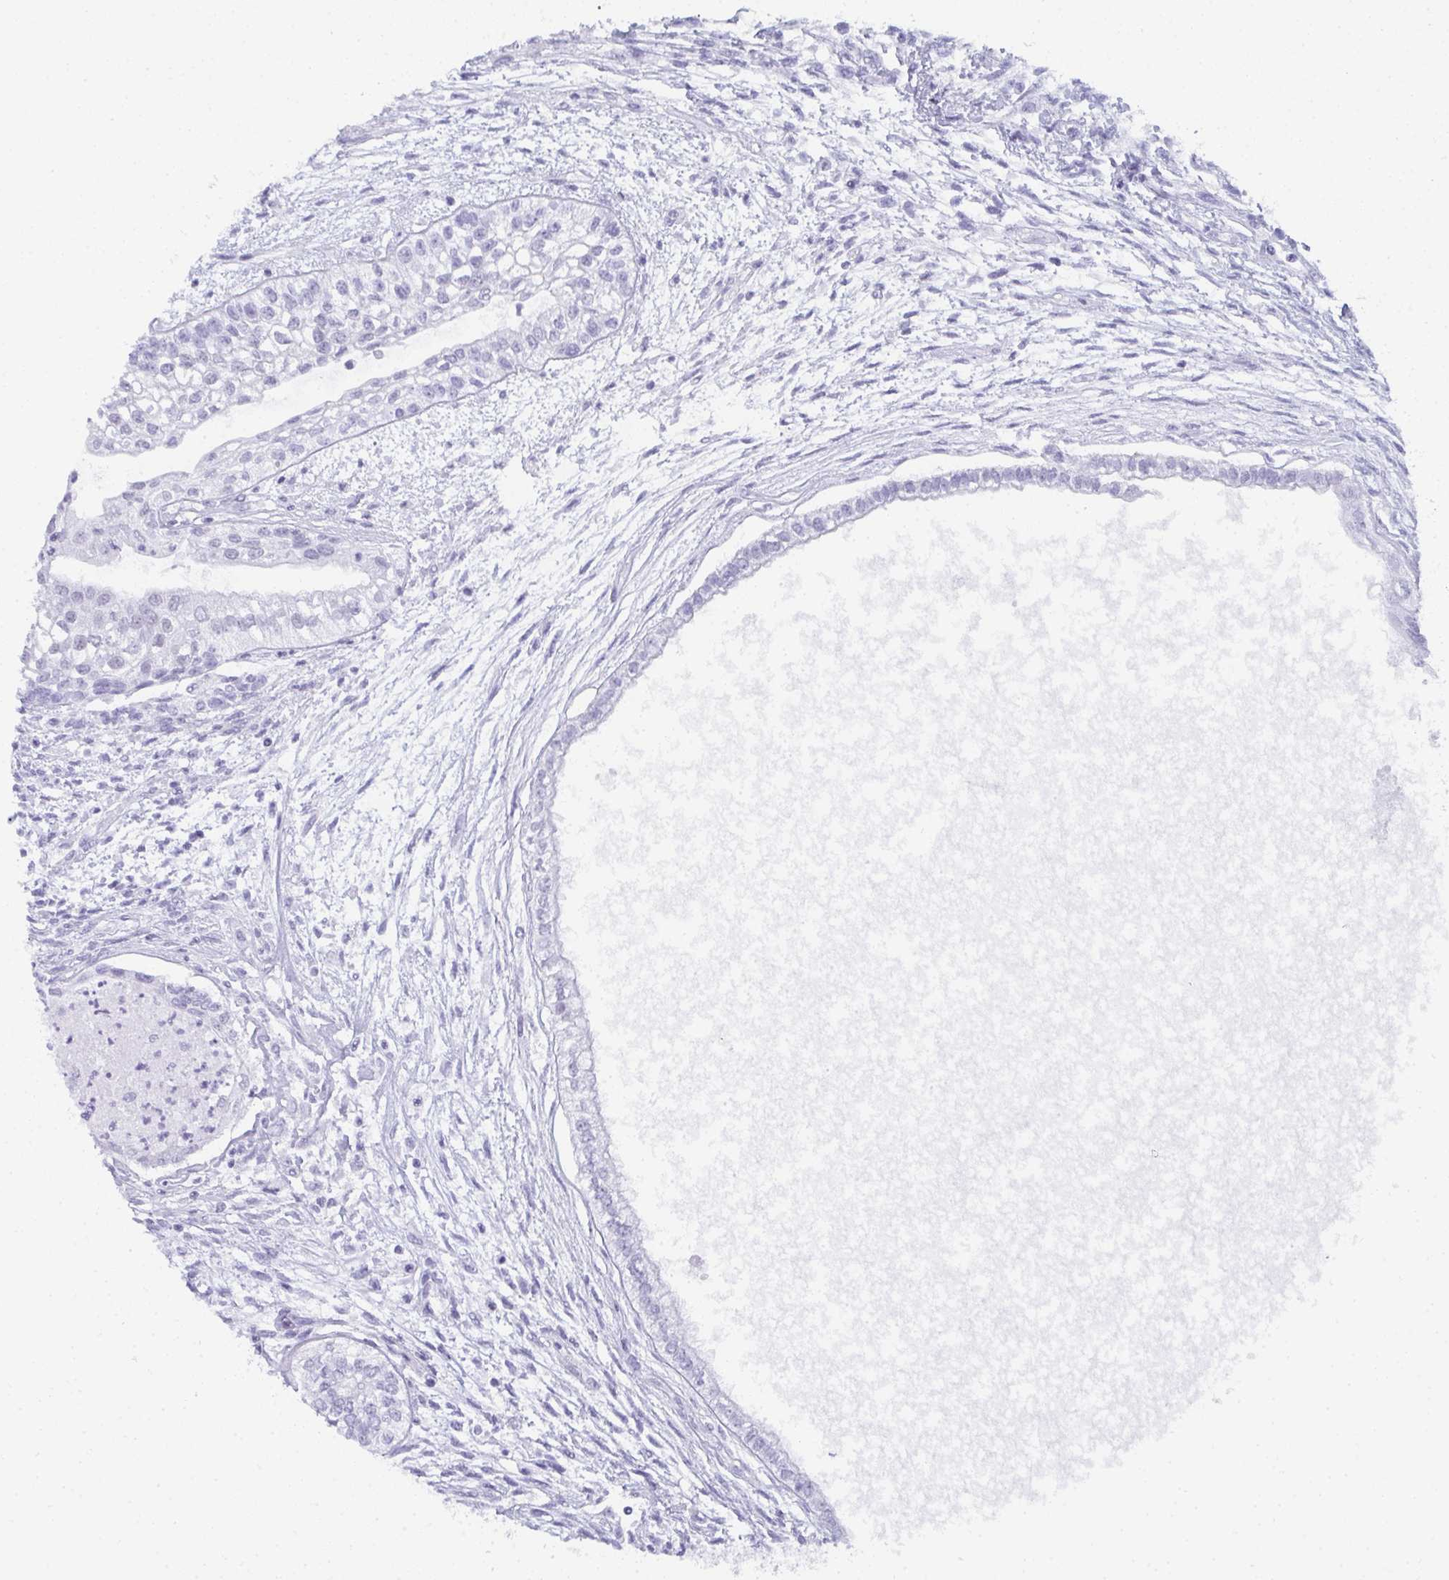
{"staining": {"intensity": "negative", "quantity": "none", "location": "none"}, "tissue": "testis cancer", "cell_type": "Tumor cells", "image_type": "cancer", "snomed": [{"axis": "morphology", "description": "Carcinoma, Embryonal, NOS"}, {"axis": "topography", "description": "Testis"}], "caption": "DAB immunohistochemical staining of human testis embryonal carcinoma shows no significant staining in tumor cells. The staining is performed using DAB brown chromogen with nuclei counter-stained in using hematoxylin.", "gene": "PYCR3", "patient": {"sex": "male", "age": 37}}